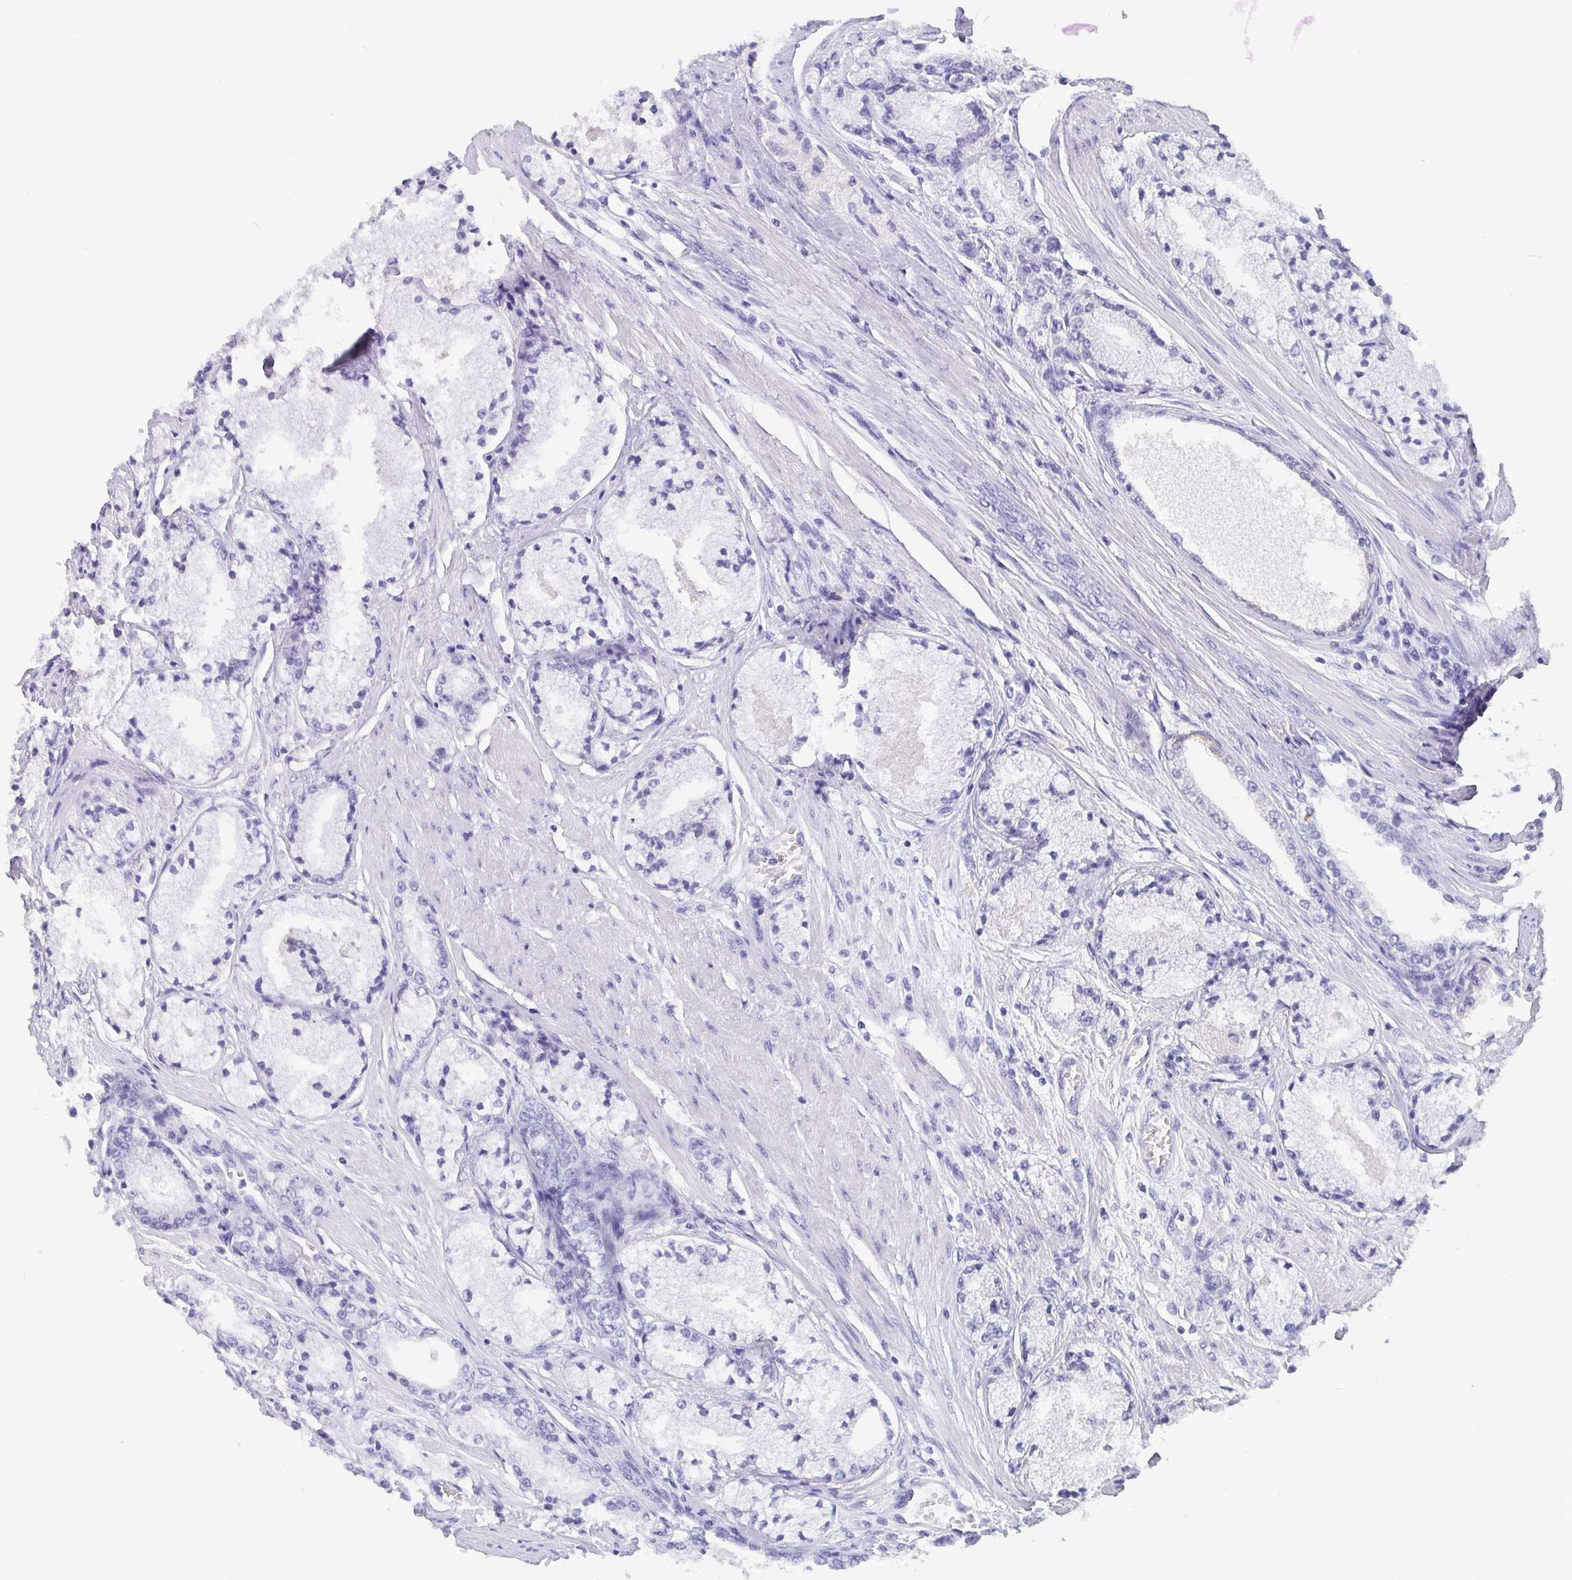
{"staining": {"intensity": "negative", "quantity": "none", "location": "none"}, "tissue": "prostate cancer", "cell_type": "Tumor cells", "image_type": "cancer", "snomed": [{"axis": "morphology", "description": "Adenocarcinoma, High grade"}, {"axis": "topography", "description": "Prostate"}], "caption": "An IHC photomicrograph of adenocarcinoma (high-grade) (prostate) is shown. There is no staining in tumor cells of adenocarcinoma (high-grade) (prostate).", "gene": "SCGN", "patient": {"sex": "male", "age": 63}}